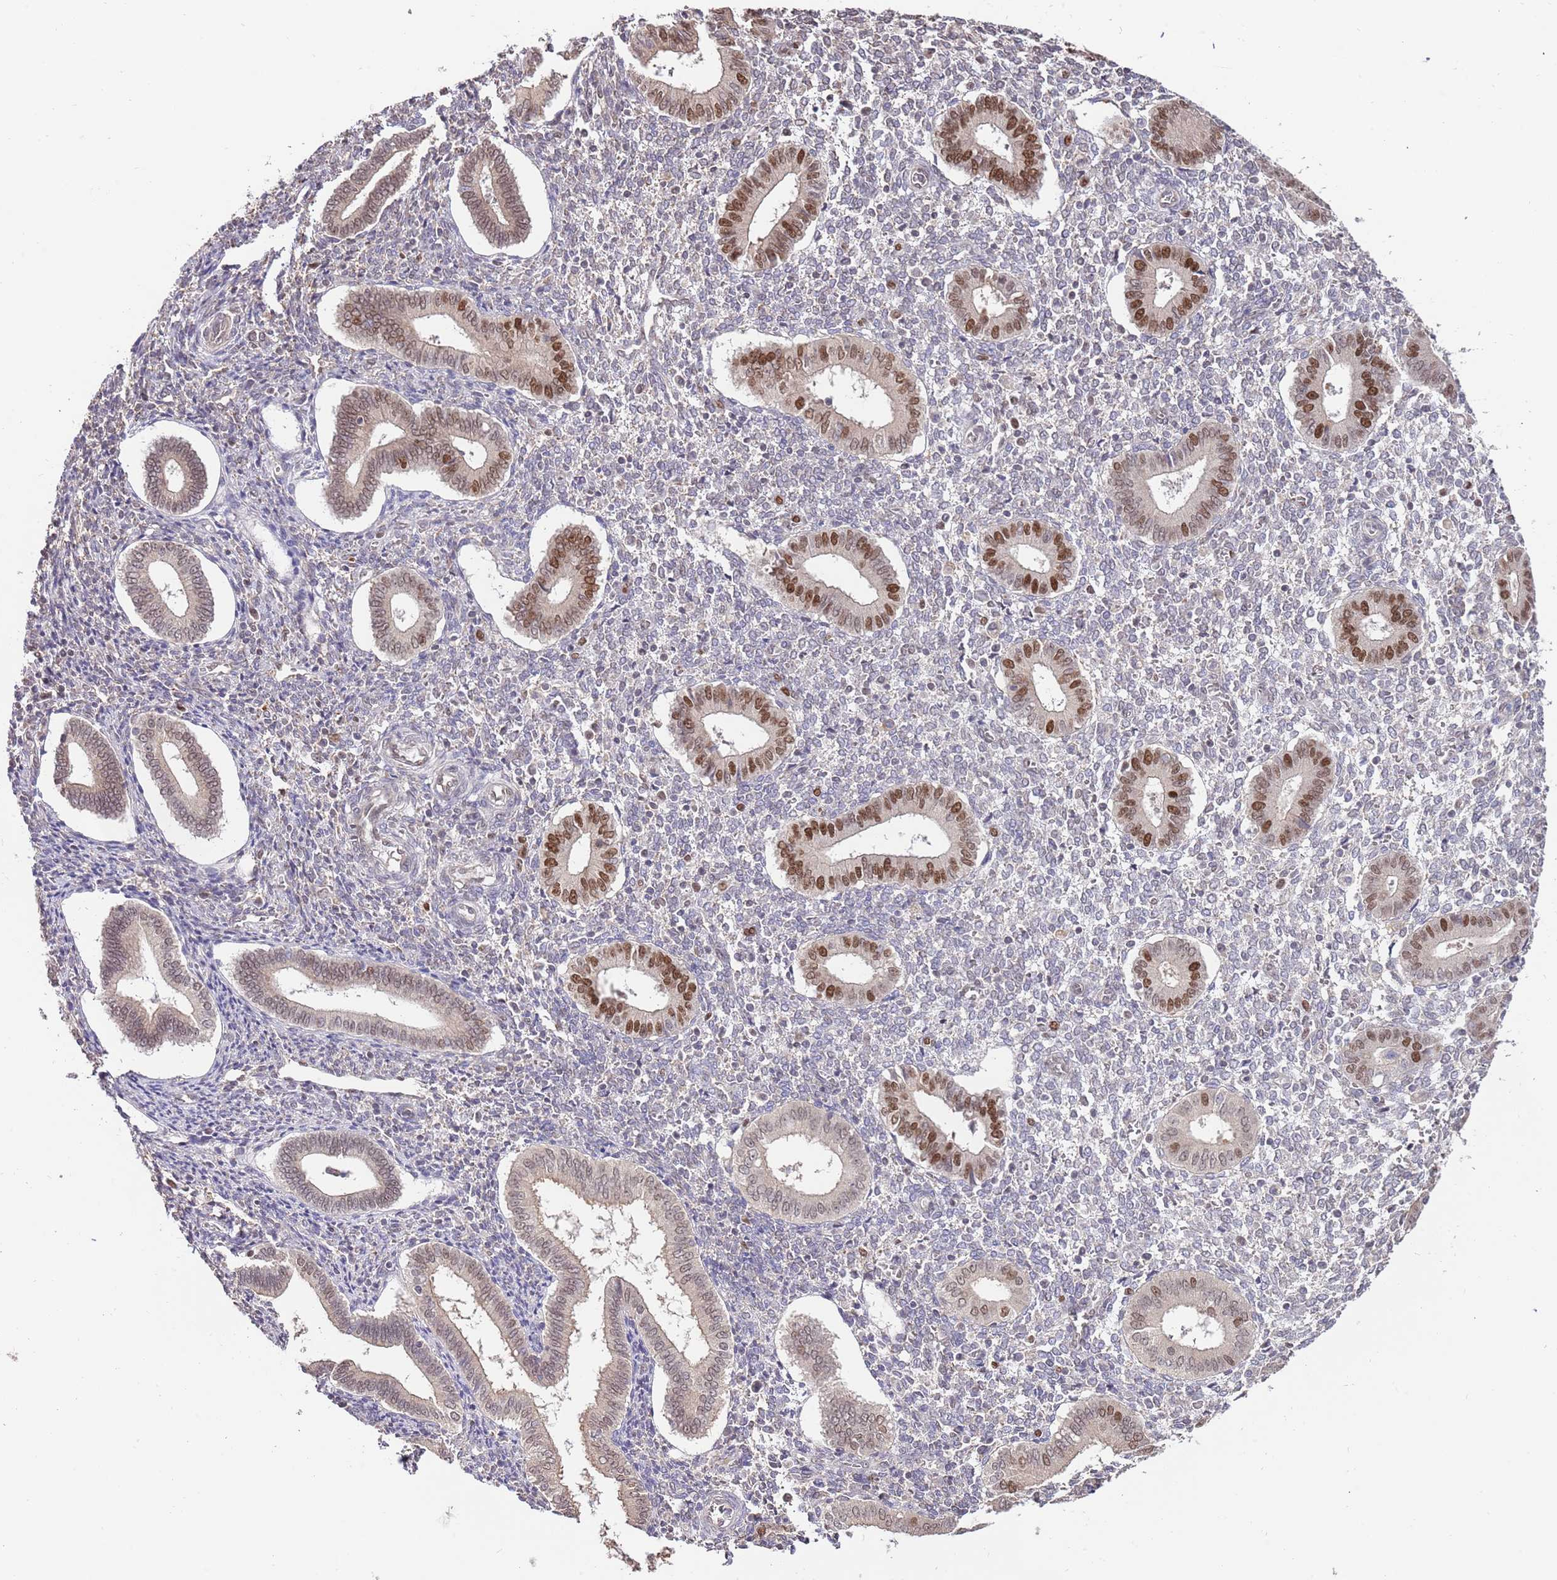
{"staining": {"intensity": "moderate", "quantity": "<25%", "location": "nuclear"}, "tissue": "endometrium", "cell_type": "Cells in endometrial stroma", "image_type": "normal", "snomed": [{"axis": "morphology", "description": "Normal tissue, NOS"}, {"axis": "topography", "description": "Endometrium"}], "caption": "Endometrium stained for a protein (brown) demonstrates moderate nuclear positive staining in about <25% of cells in endometrial stroma.", "gene": "RIF1", "patient": {"sex": "female", "age": 44}}